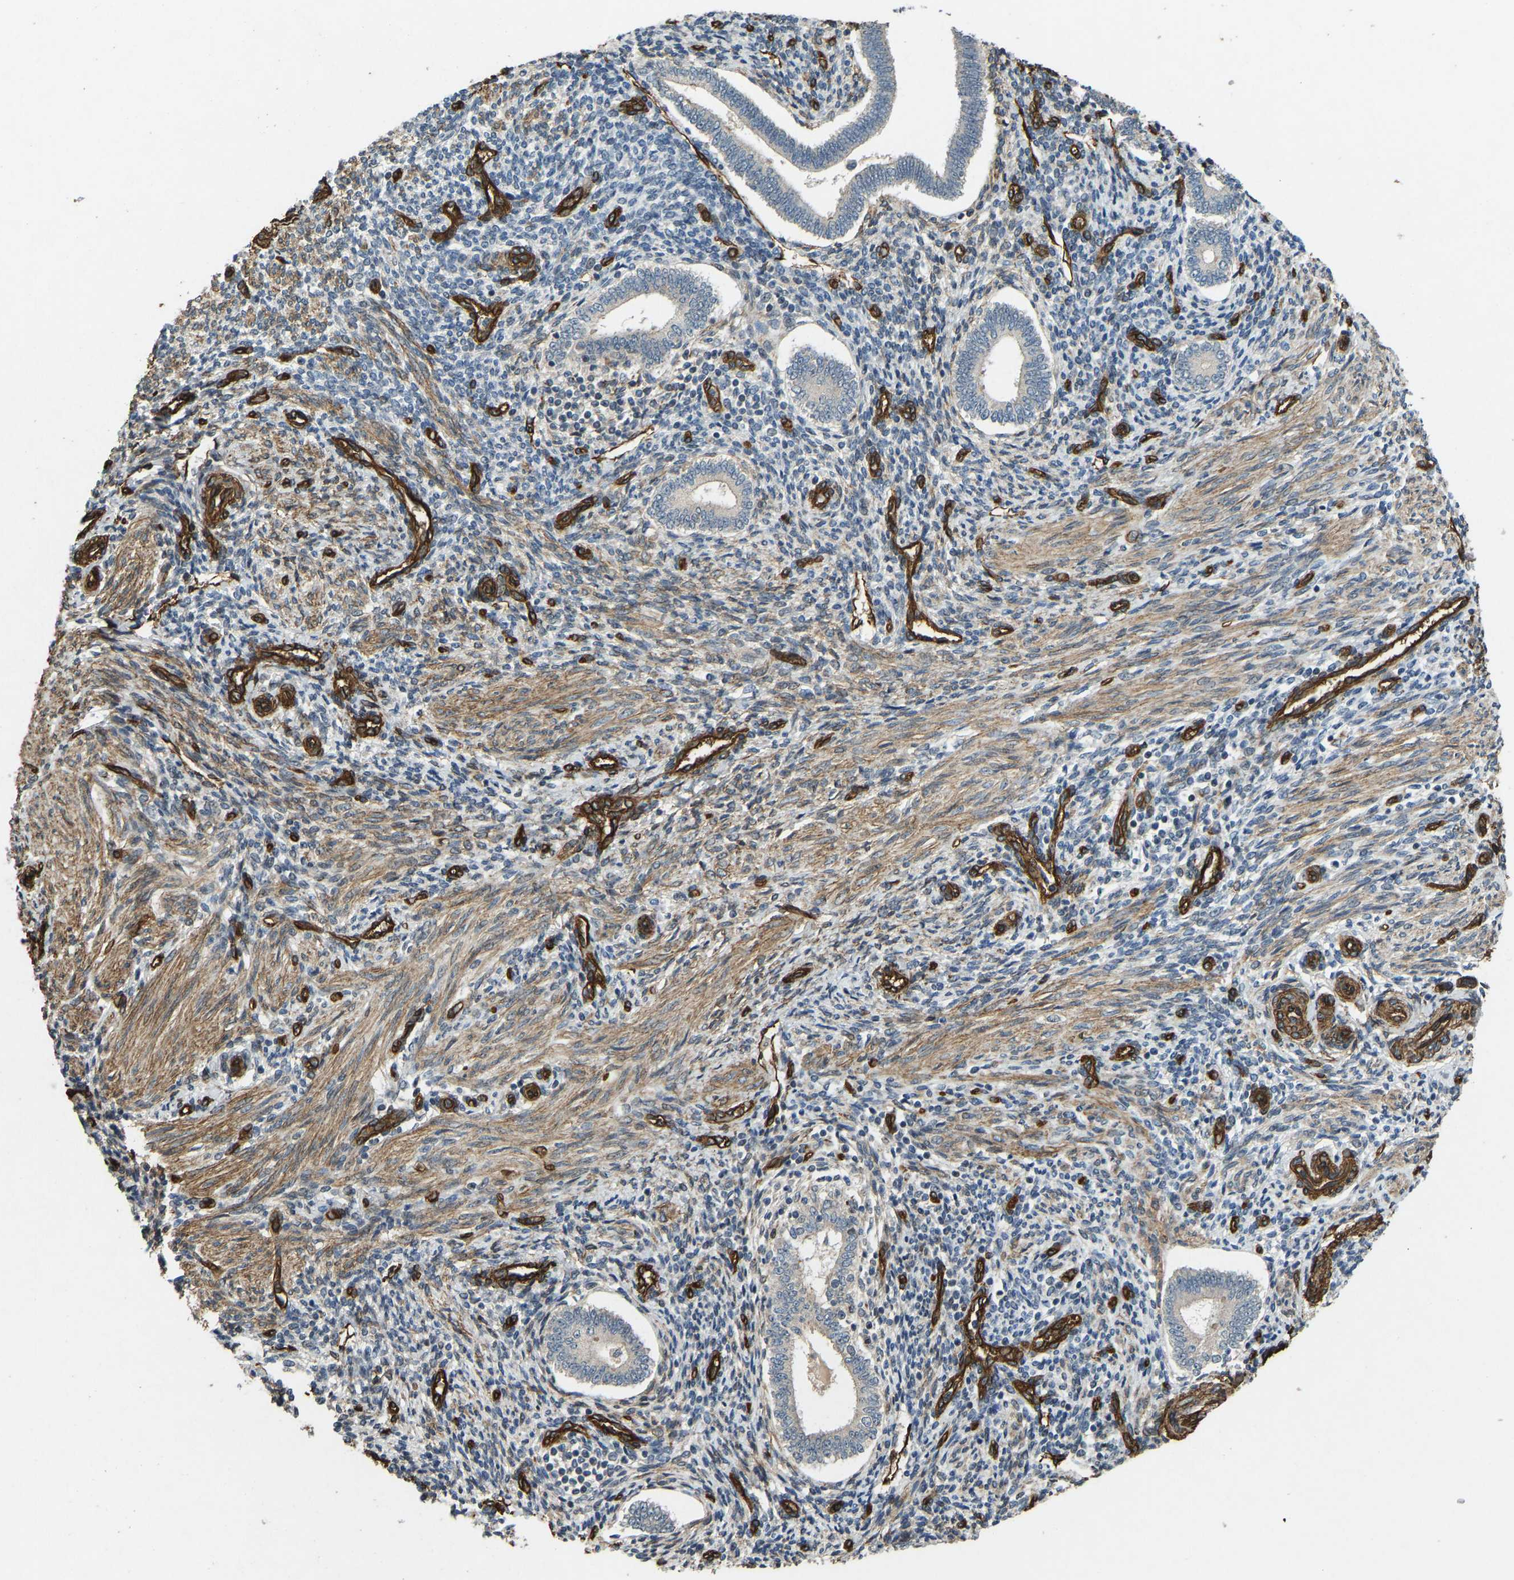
{"staining": {"intensity": "strong", "quantity": ">75%", "location": "cytoplasmic/membranous"}, "tissue": "endometrium", "cell_type": "Cells in endometrial stroma", "image_type": "normal", "snomed": [{"axis": "morphology", "description": "Normal tissue, NOS"}, {"axis": "topography", "description": "Endometrium"}], "caption": "Endometrium was stained to show a protein in brown. There is high levels of strong cytoplasmic/membranous expression in about >75% of cells in endometrial stroma. The protein is shown in brown color, while the nuclei are stained blue.", "gene": "NMB", "patient": {"sex": "female", "age": 42}}